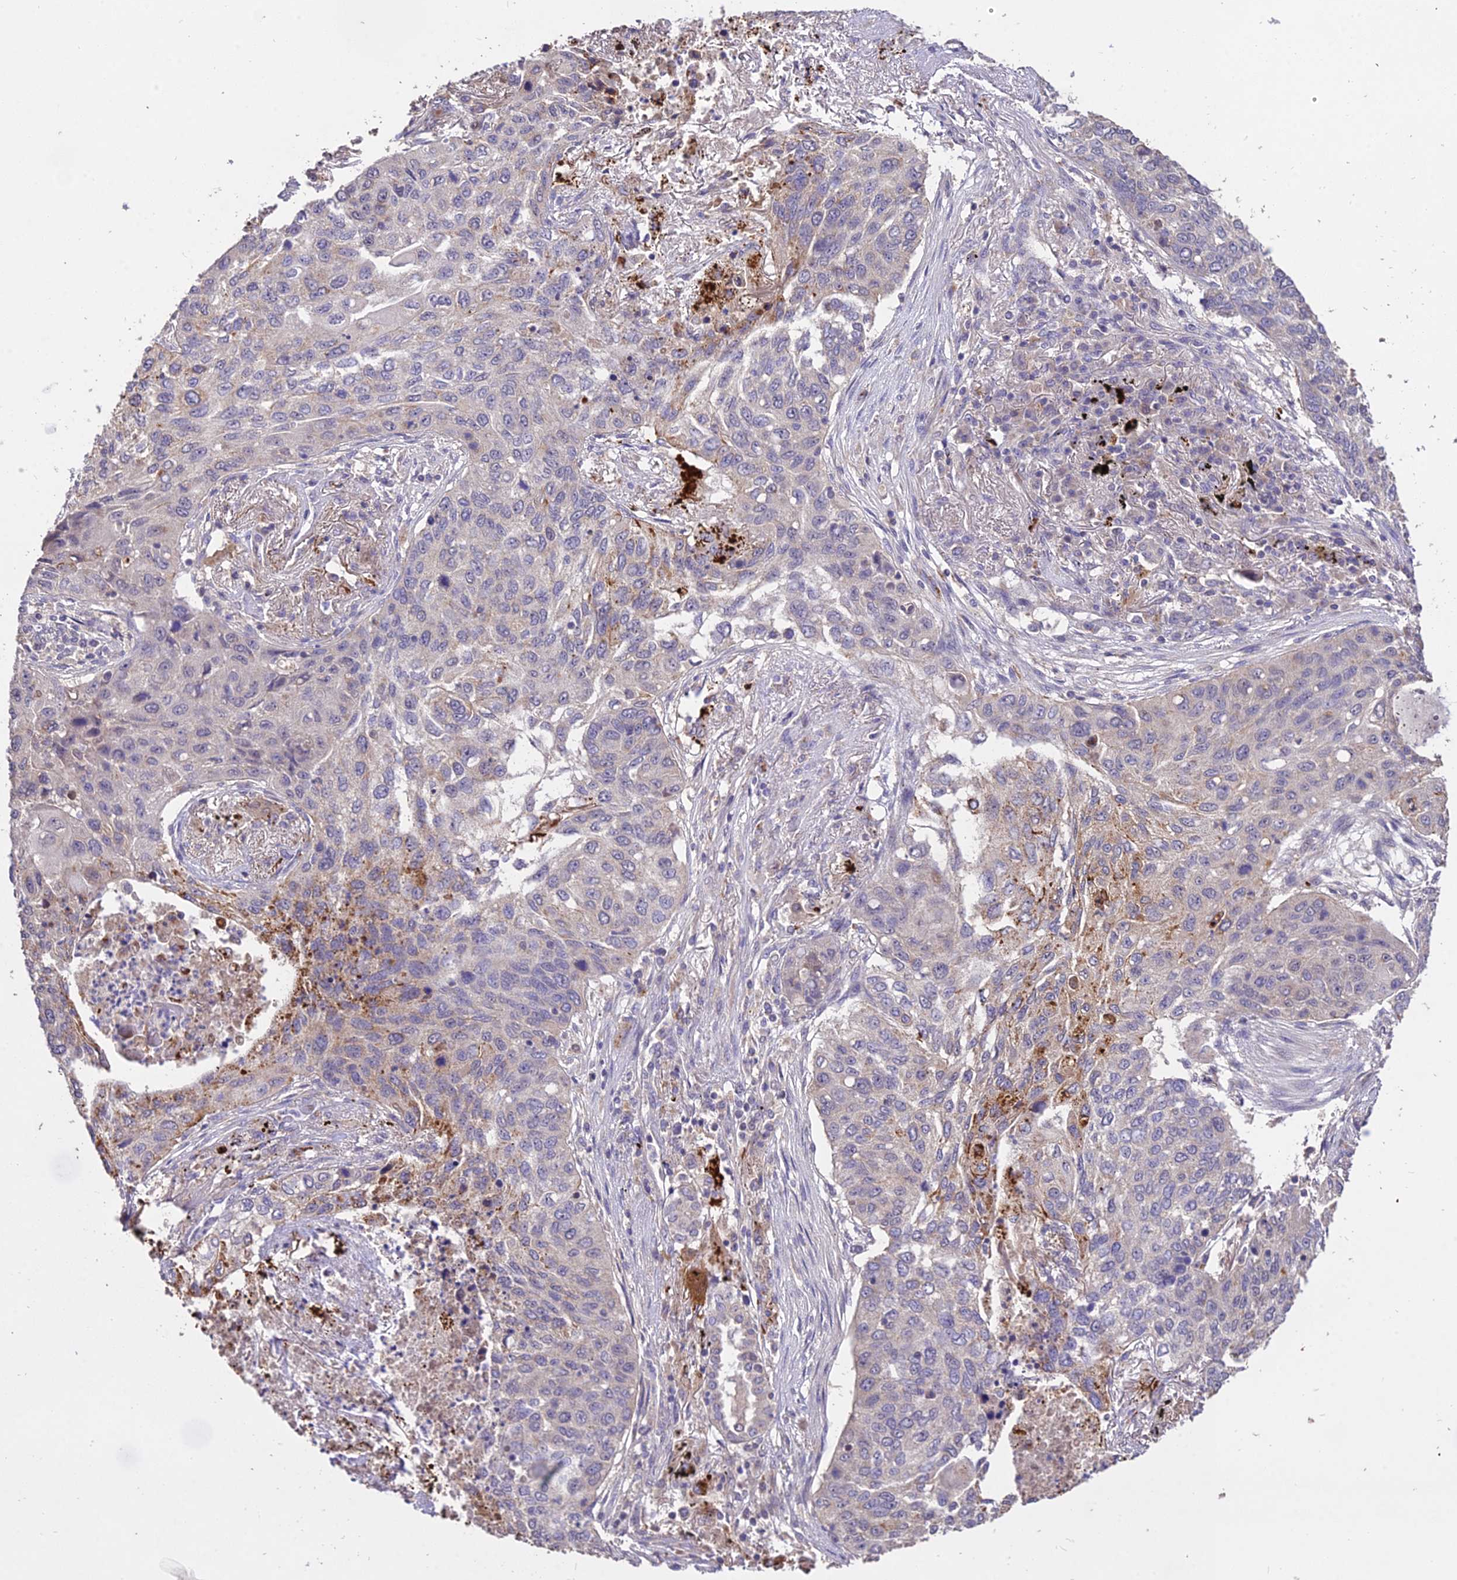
{"staining": {"intensity": "moderate", "quantity": "<25%", "location": "cytoplasmic/membranous"}, "tissue": "lung cancer", "cell_type": "Tumor cells", "image_type": "cancer", "snomed": [{"axis": "morphology", "description": "Squamous cell carcinoma, NOS"}, {"axis": "topography", "description": "Lung"}], "caption": "Immunohistochemistry micrograph of human lung cancer (squamous cell carcinoma) stained for a protein (brown), which exhibits low levels of moderate cytoplasmic/membranous expression in approximately <25% of tumor cells.", "gene": "SDHD", "patient": {"sex": "female", "age": 63}}